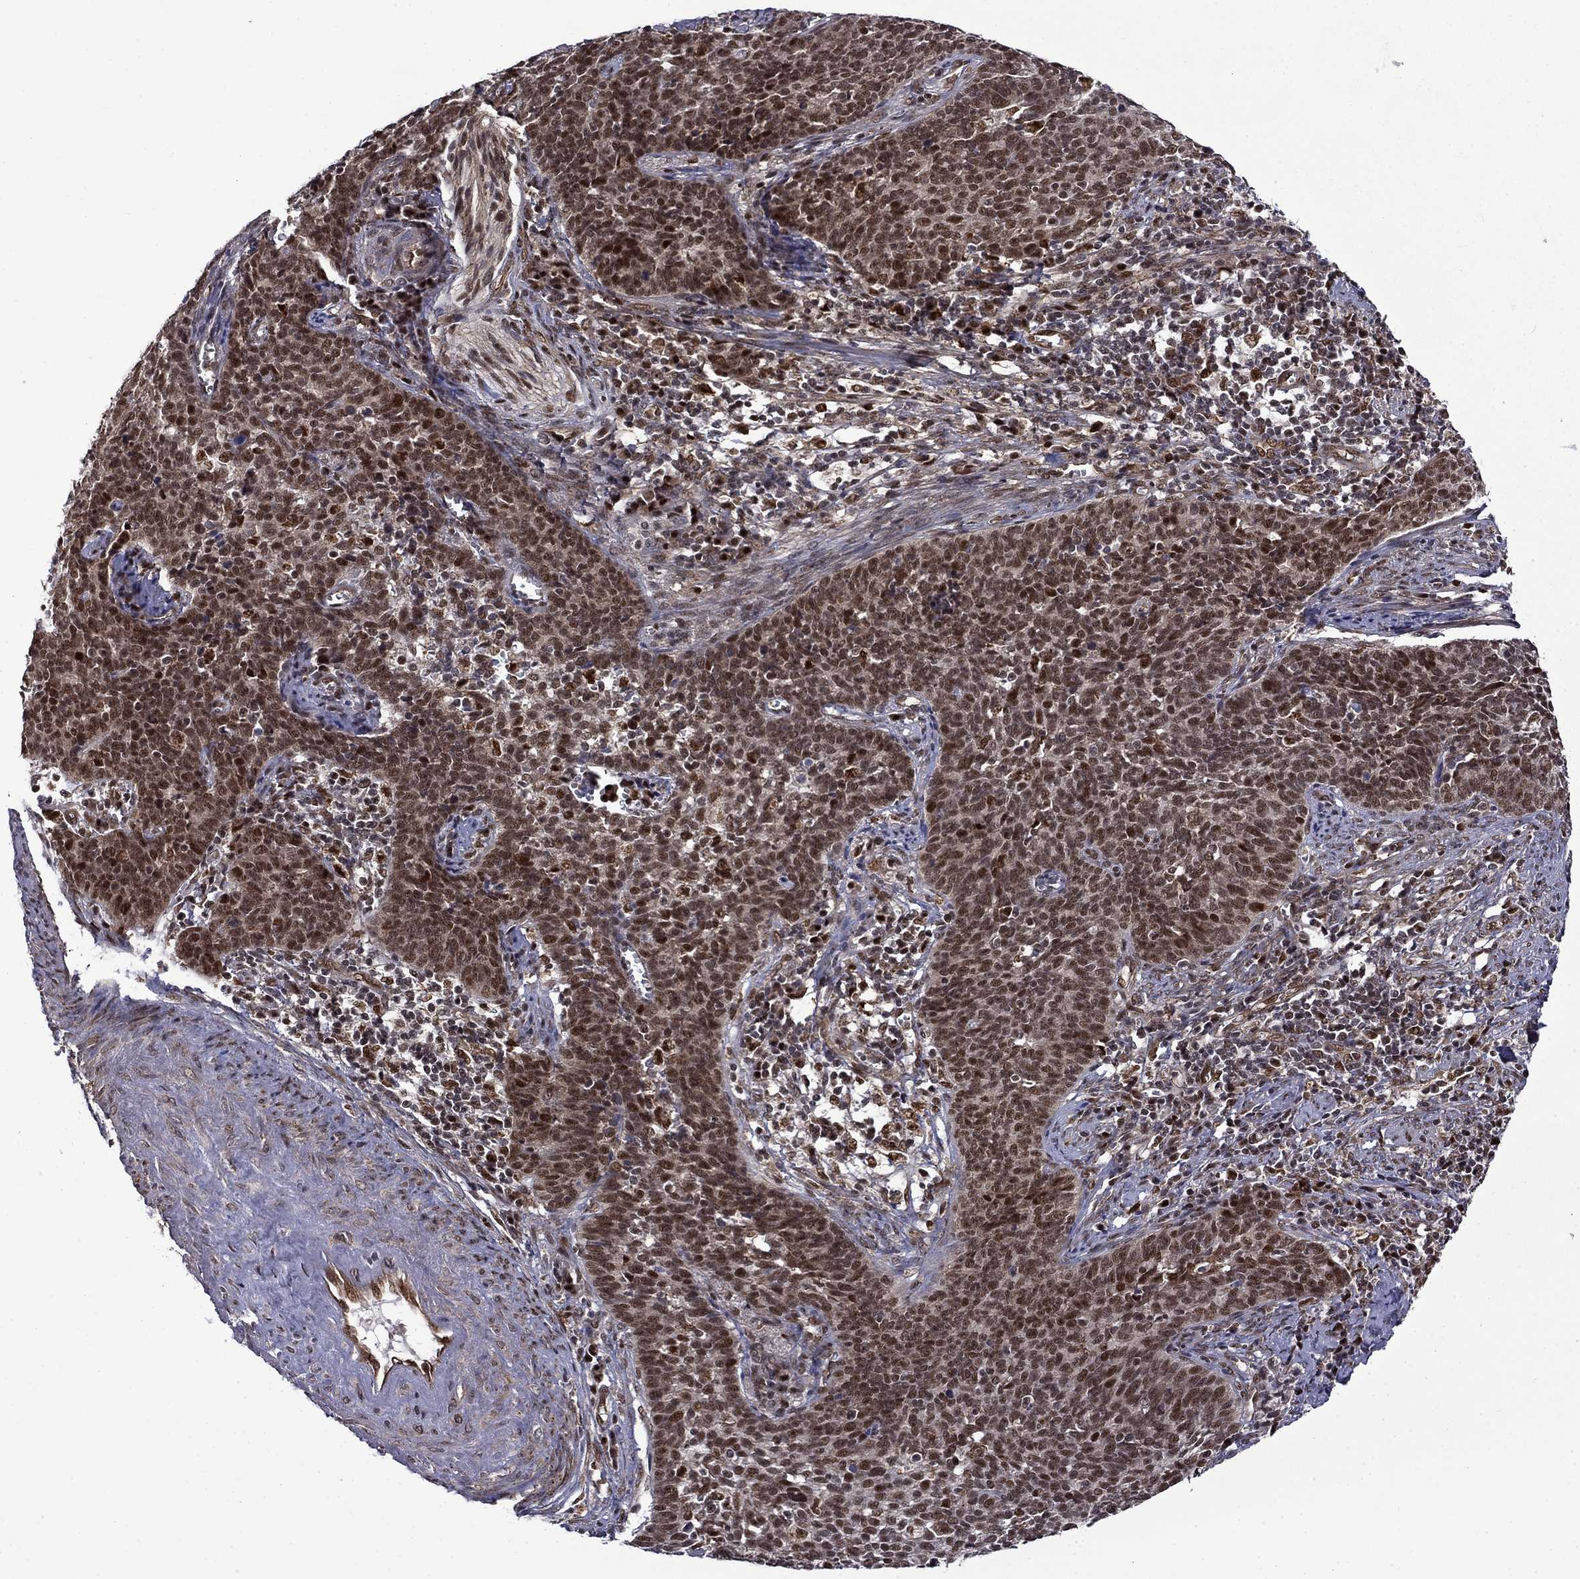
{"staining": {"intensity": "moderate", "quantity": ">75%", "location": "cytoplasmic/membranous,nuclear"}, "tissue": "cervical cancer", "cell_type": "Tumor cells", "image_type": "cancer", "snomed": [{"axis": "morphology", "description": "Squamous cell carcinoma, NOS"}, {"axis": "topography", "description": "Cervix"}], "caption": "Human cervical squamous cell carcinoma stained for a protein (brown) demonstrates moderate cytoplasmic/membranous and nuclear positive positivity in about >75% of tumor cells.", "gene": "KPNA3", "patient": {"sex": "female", "age": 39}}